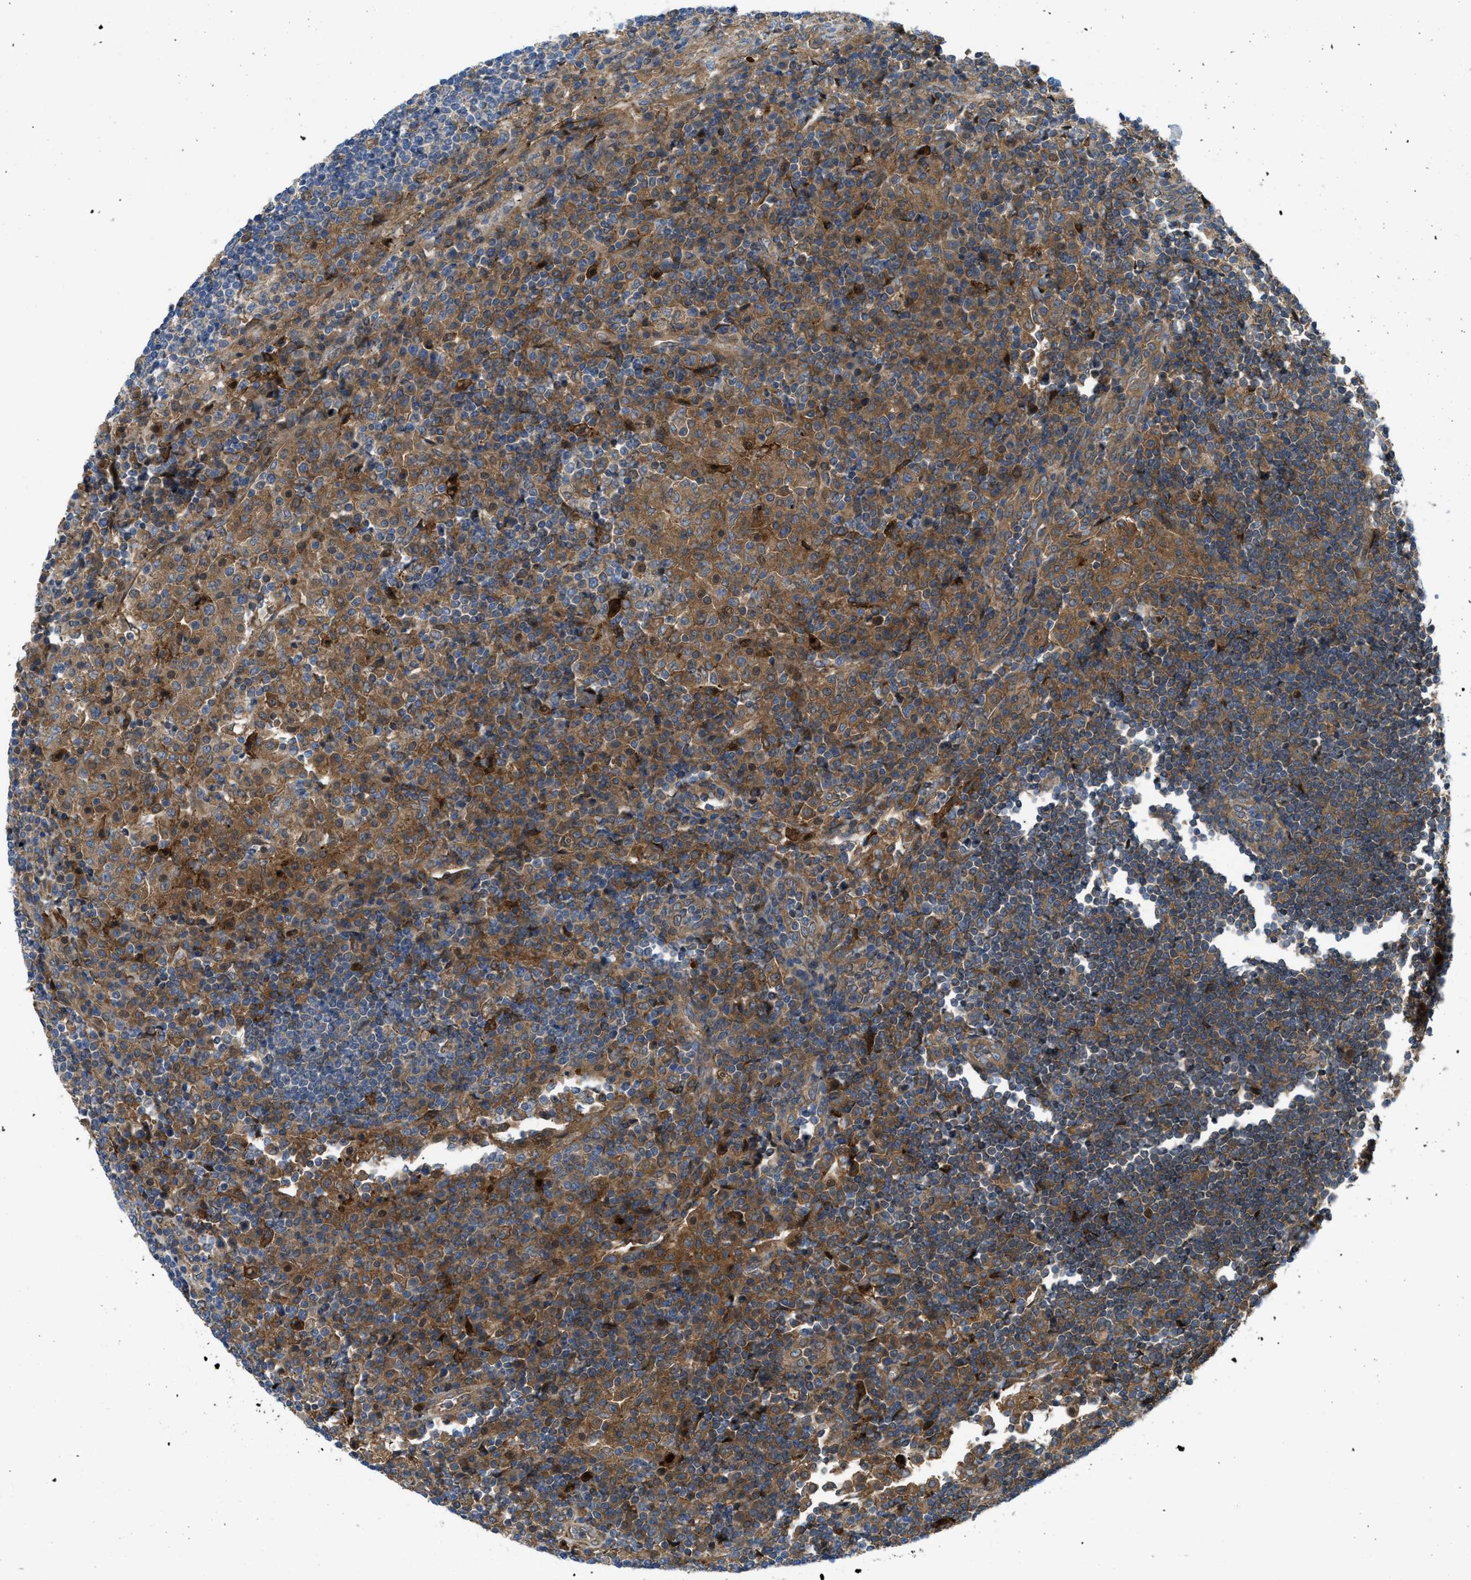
{"staining": {"intensity": "moderate", "quantity": ">75%", "location": "cytoplasmic/membranous"}, "tissue": "lymph node", "cell_type": "Non-germinal center cells", "image_type": "normal", "snomed": [{"axis": "morphology", "description": "Normal tissue, NOS"}, {"axis": "topography", "description": "Lymph node"}], "caption": "This image exhibits unremarkable lymph node stained with immunohistochemistry to label a protein in brown. The cytoplasmic/membranous of non-germinal center cells show moderate positivity for the protein. Nuclei are counter-stained blue.", "gene": "BAZ2B", "patient": {"sex": "female", "age": 53}}